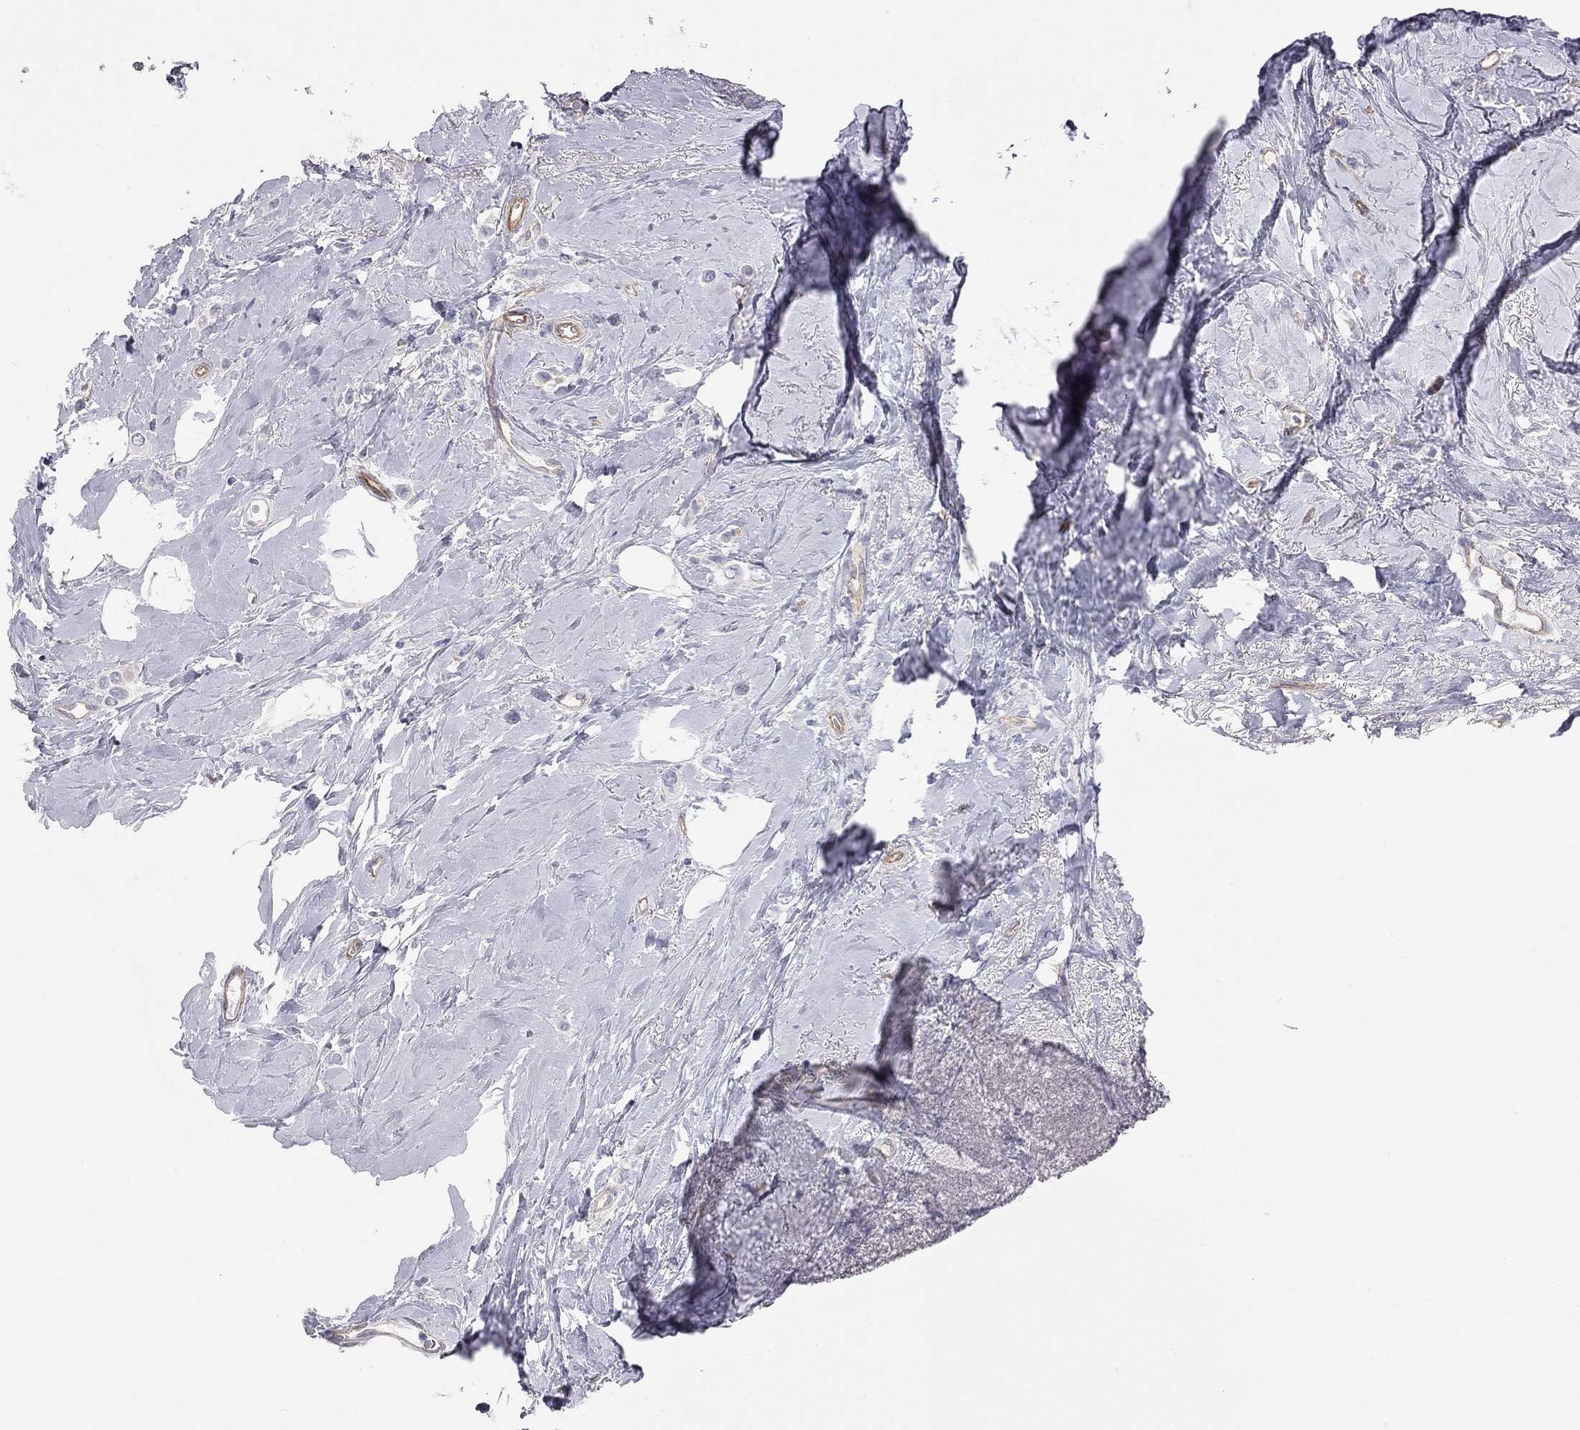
{"staining": {"intensity": "negative", "quantity": "none", "location": "none"}, "tissue": "breast cancer", "cell_type": "Tumor cells", "image_type": "cancer", "snomed": [{"axis": "morphology", "description": "Lobular carcinoma"}, {"axis": "topography", "description": "Breast"}], "caption": "IHC of breast cancer shows no expression in tumor cells. The staining was performed using DAB to visualize the protein expression in brown, while the nuclei were stained in blue with hematoxylin (Magnification: 20x).", "gene": "GPRC5B", "patient": {"sex": "female", "age": 66}}